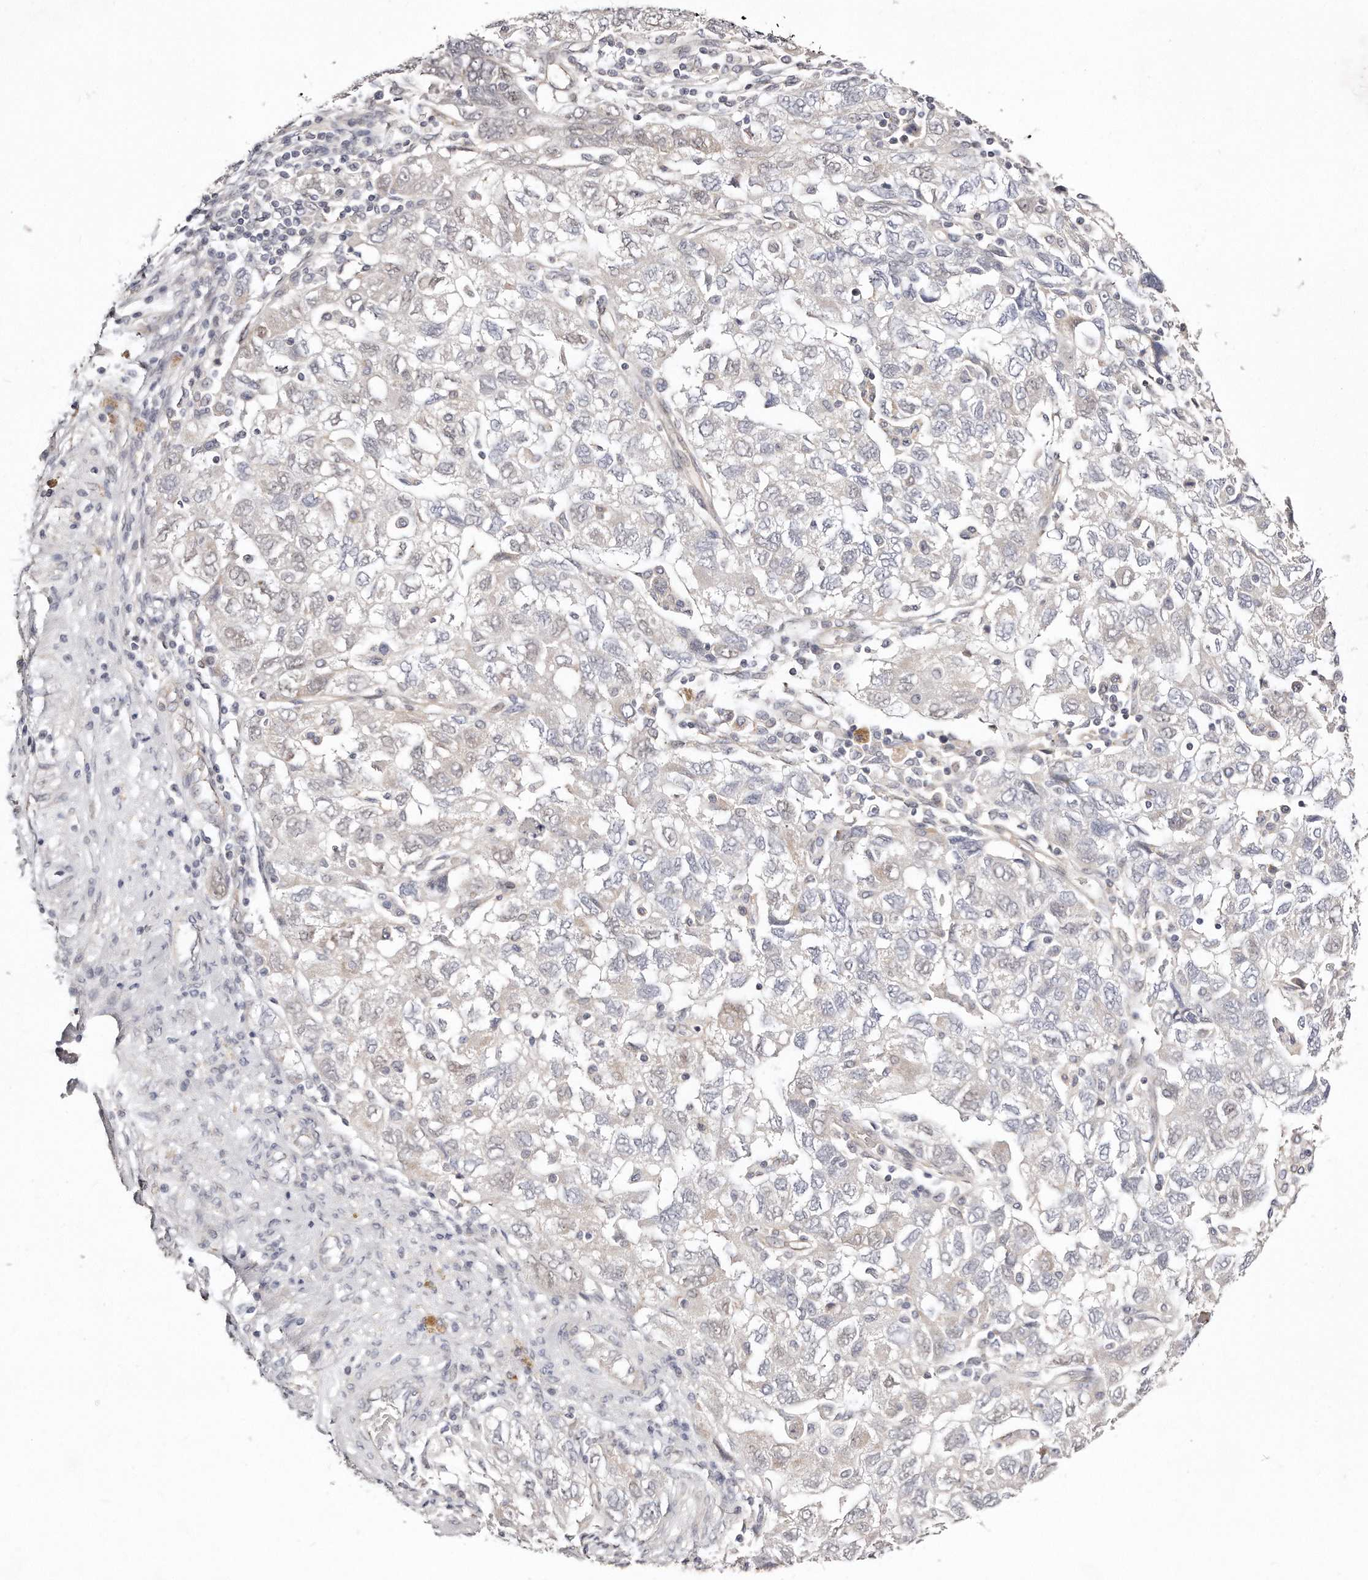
{"staining": {"intensity": "negative", "quantity": "none", "location": "none"}, "tissue": "ovarian cancer", "cell_type": "Tumor cells", "image_type": "cancer", "snomed": [{"axis": "morphology", "description": "Carcinoma, NOS"}, {"axis": "morphology", "description": "Cystadenocarcinoma, serous, NOS"}, {"axis": "topography", "description": "Ovary"}], "caption": "Photomicrograph shows no significant protein staining in tumor cells of serous cystadenocarcinoma (ovarian).", "gene": "CASZ1", "patient": {"sex": "female", "age": 69}}